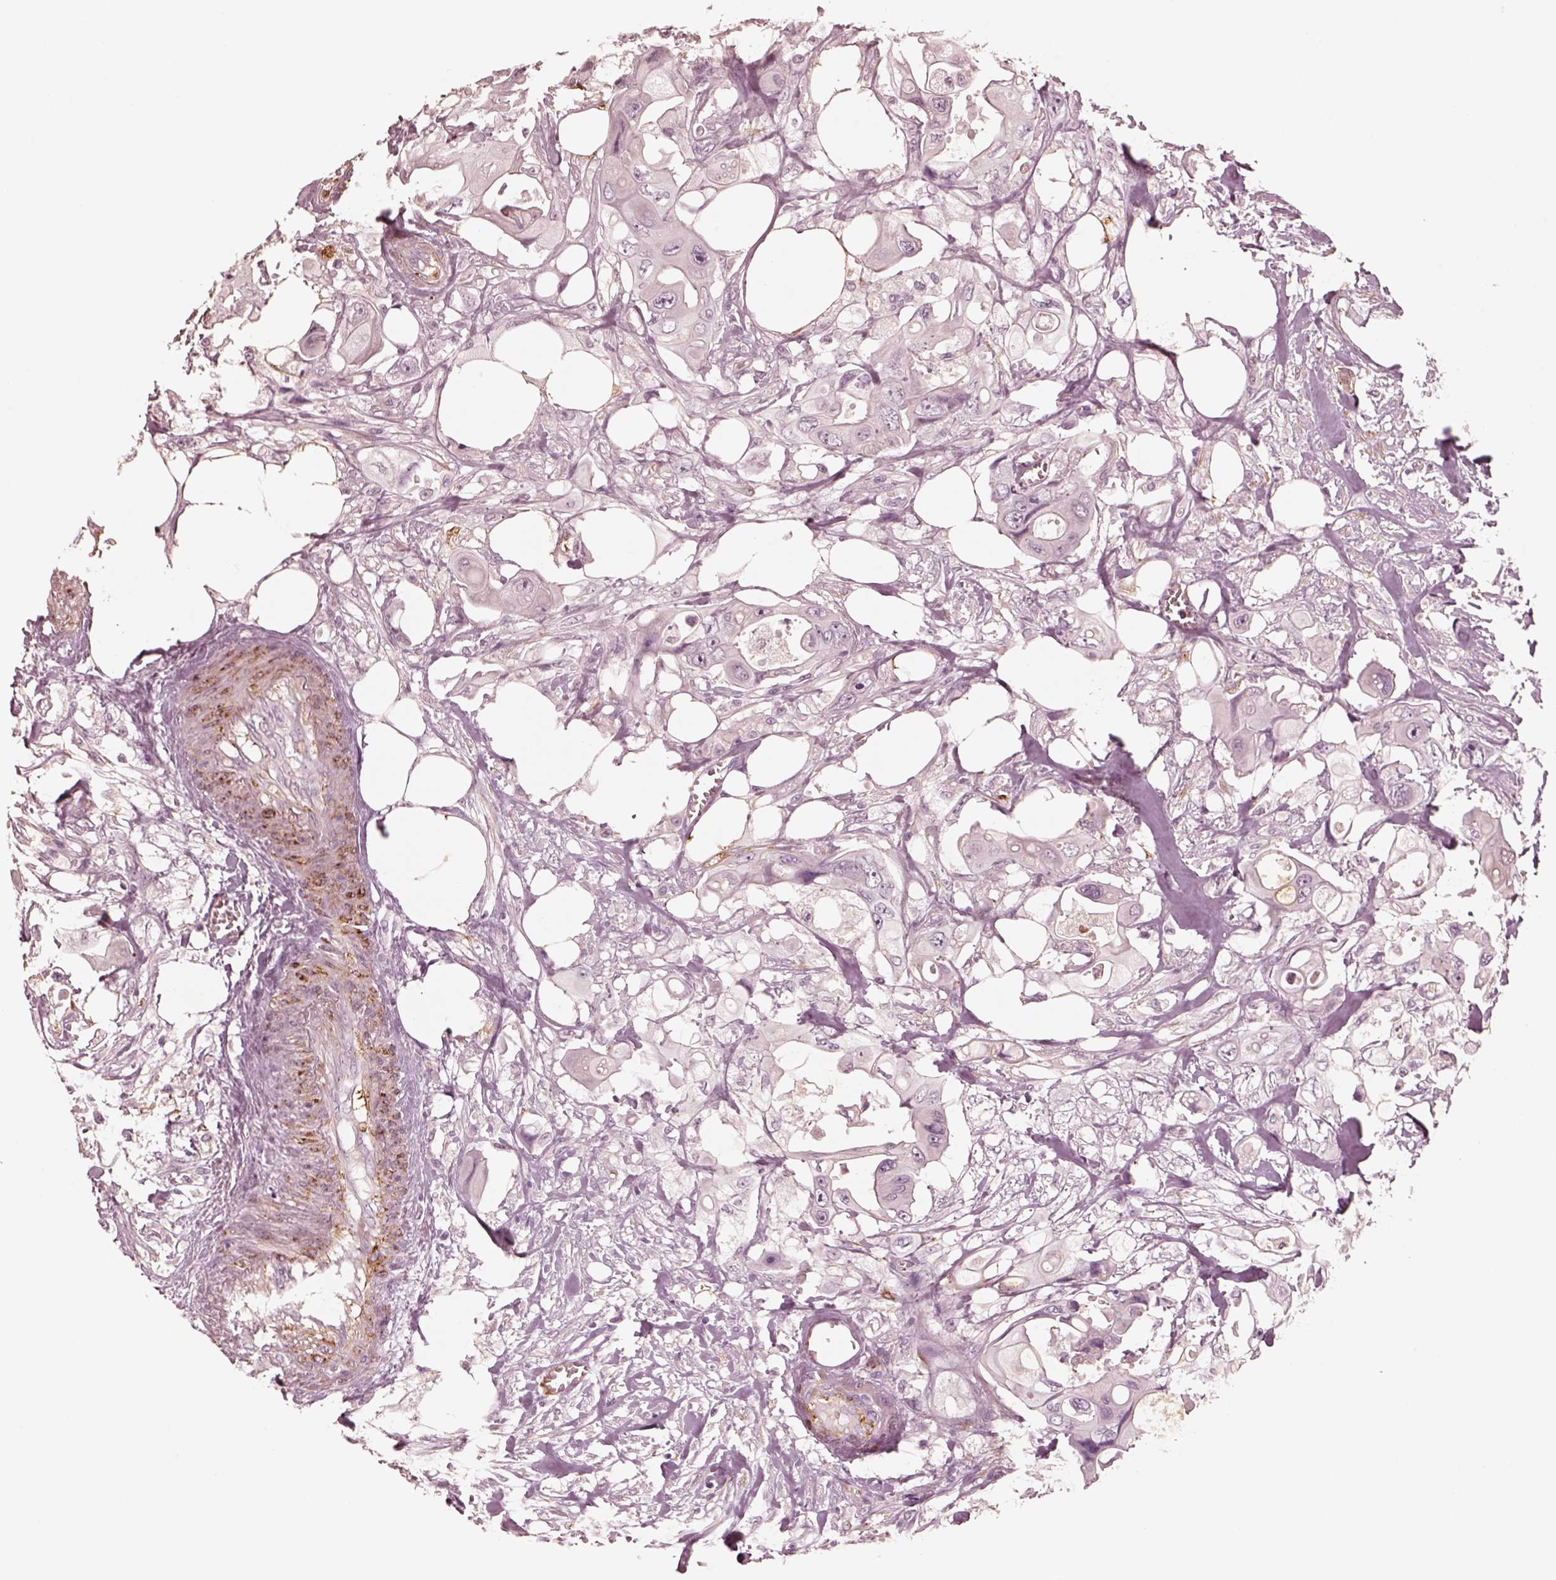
{"staining": {"intensity": "negative", "quantity": "none", "location": "none"}, "tissue": "colorectal cancer", "cell_type": "Tumor cells", "image_type": "cancer", "snomed": [{"axis": "morphology", "description": "Adenocarcinoma, NOS"}, {"axis": "topography", "description": "Rectum"}], "caption": "A high-resolution histopathology image shows immunohistochemistry (IHC) staining of colorectal cancer (adenocarcinoma), which demonstrates no significant staining in tumor cells.", "gene": "DNAAF9", "patient": {"sex": "male", "age": 63}}